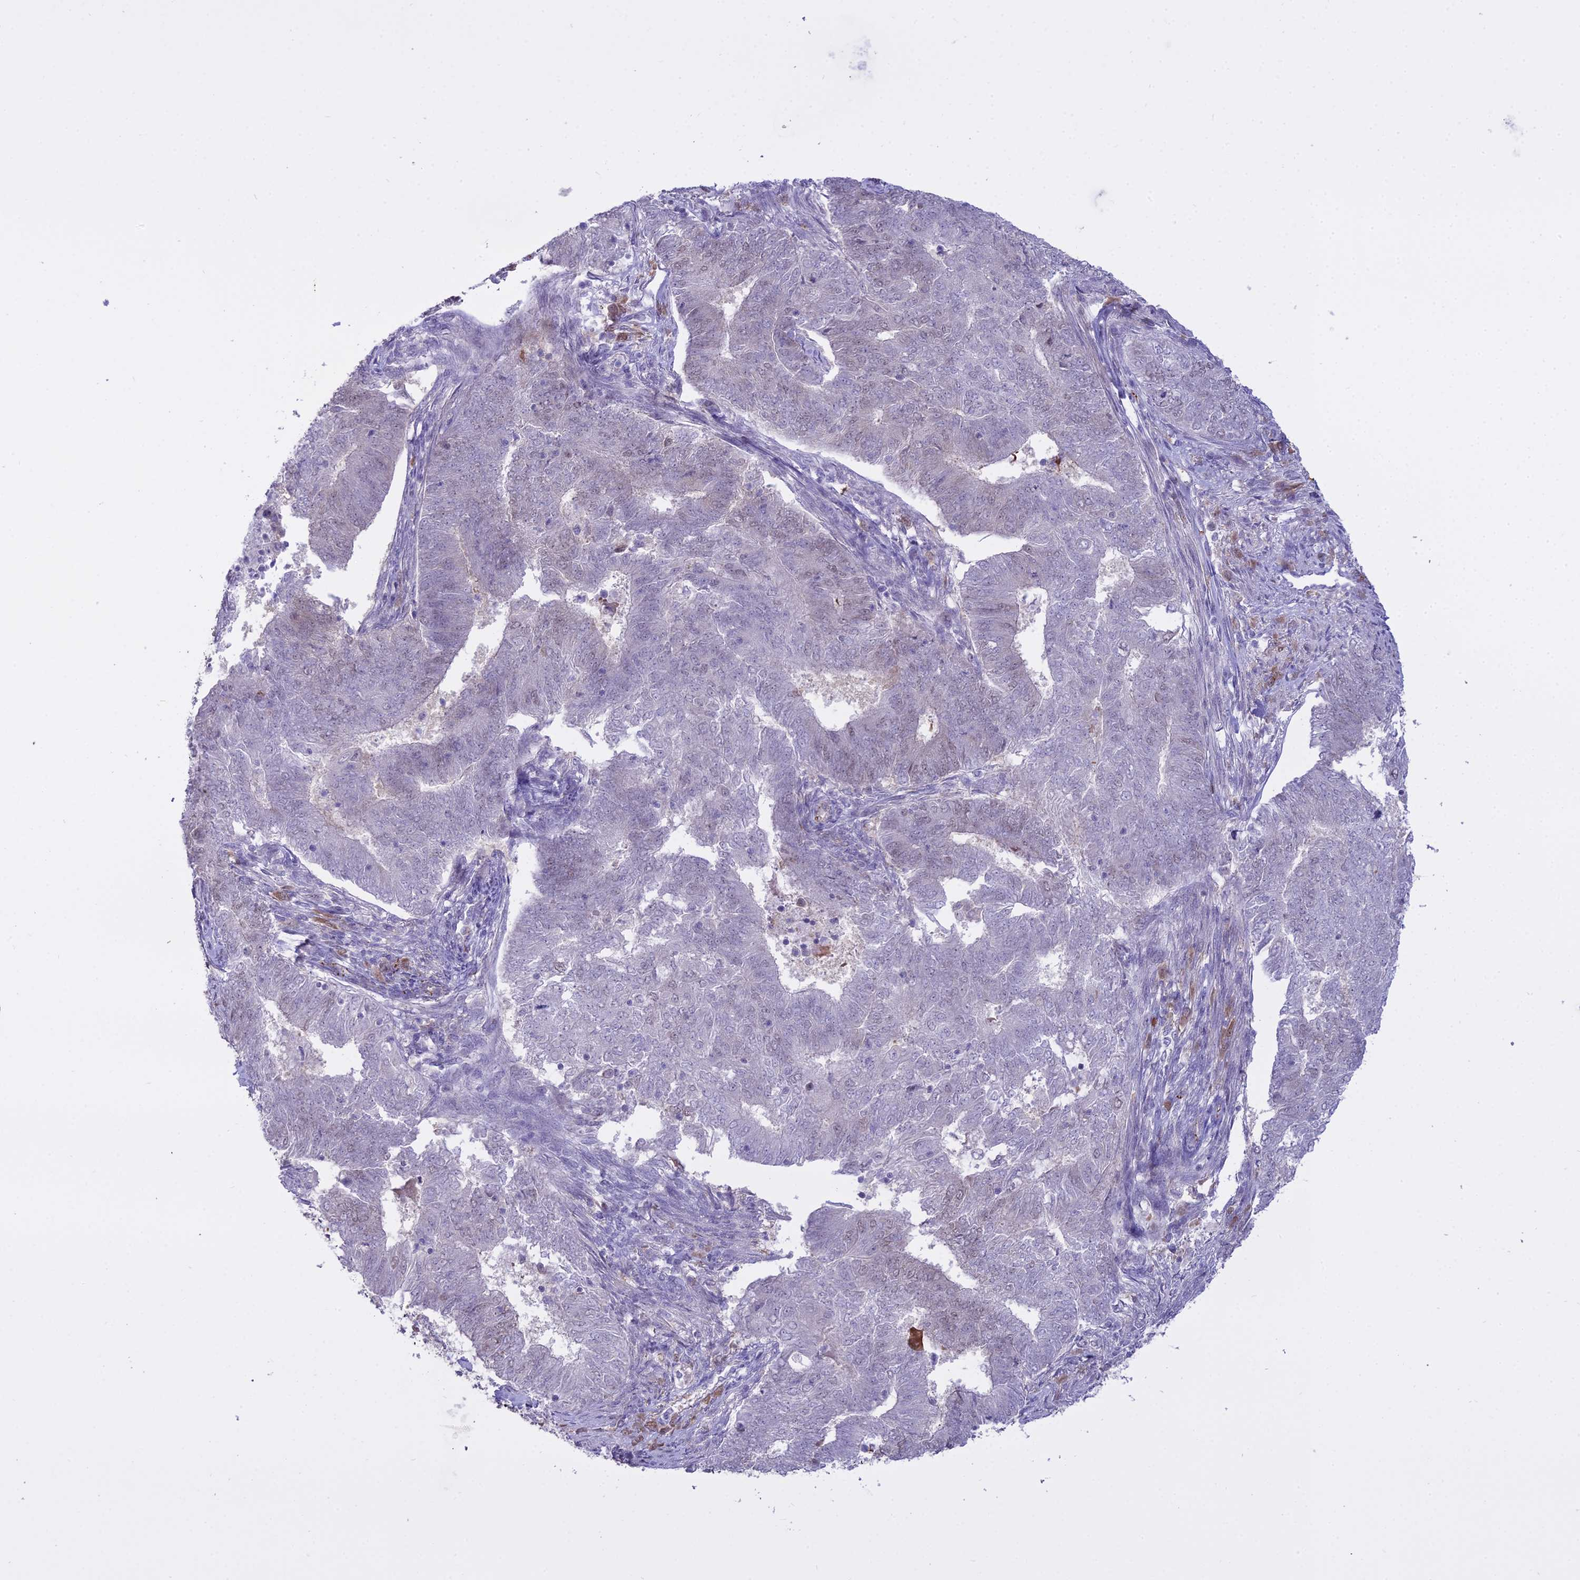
{"staining": {"intensity": "weak", "quantity": "<25%", "location": "nuclear"}, "tissue": "endometrial cancer", "cell_type": "Tumor cells", "image_type": "cancer", "snomed": [{"axis": "morphology", "description": "Adenocarcinoma, NOS"}, {"axis": "topography", "description": "Endometrium"}], "caption": "Endometrial cancer (adenocarcinoma) was stained to show a protein in brown. There is no significant expression in tumor cells.", "gene": "BLNK", "patient": {"sex": "female", "age": 62}}